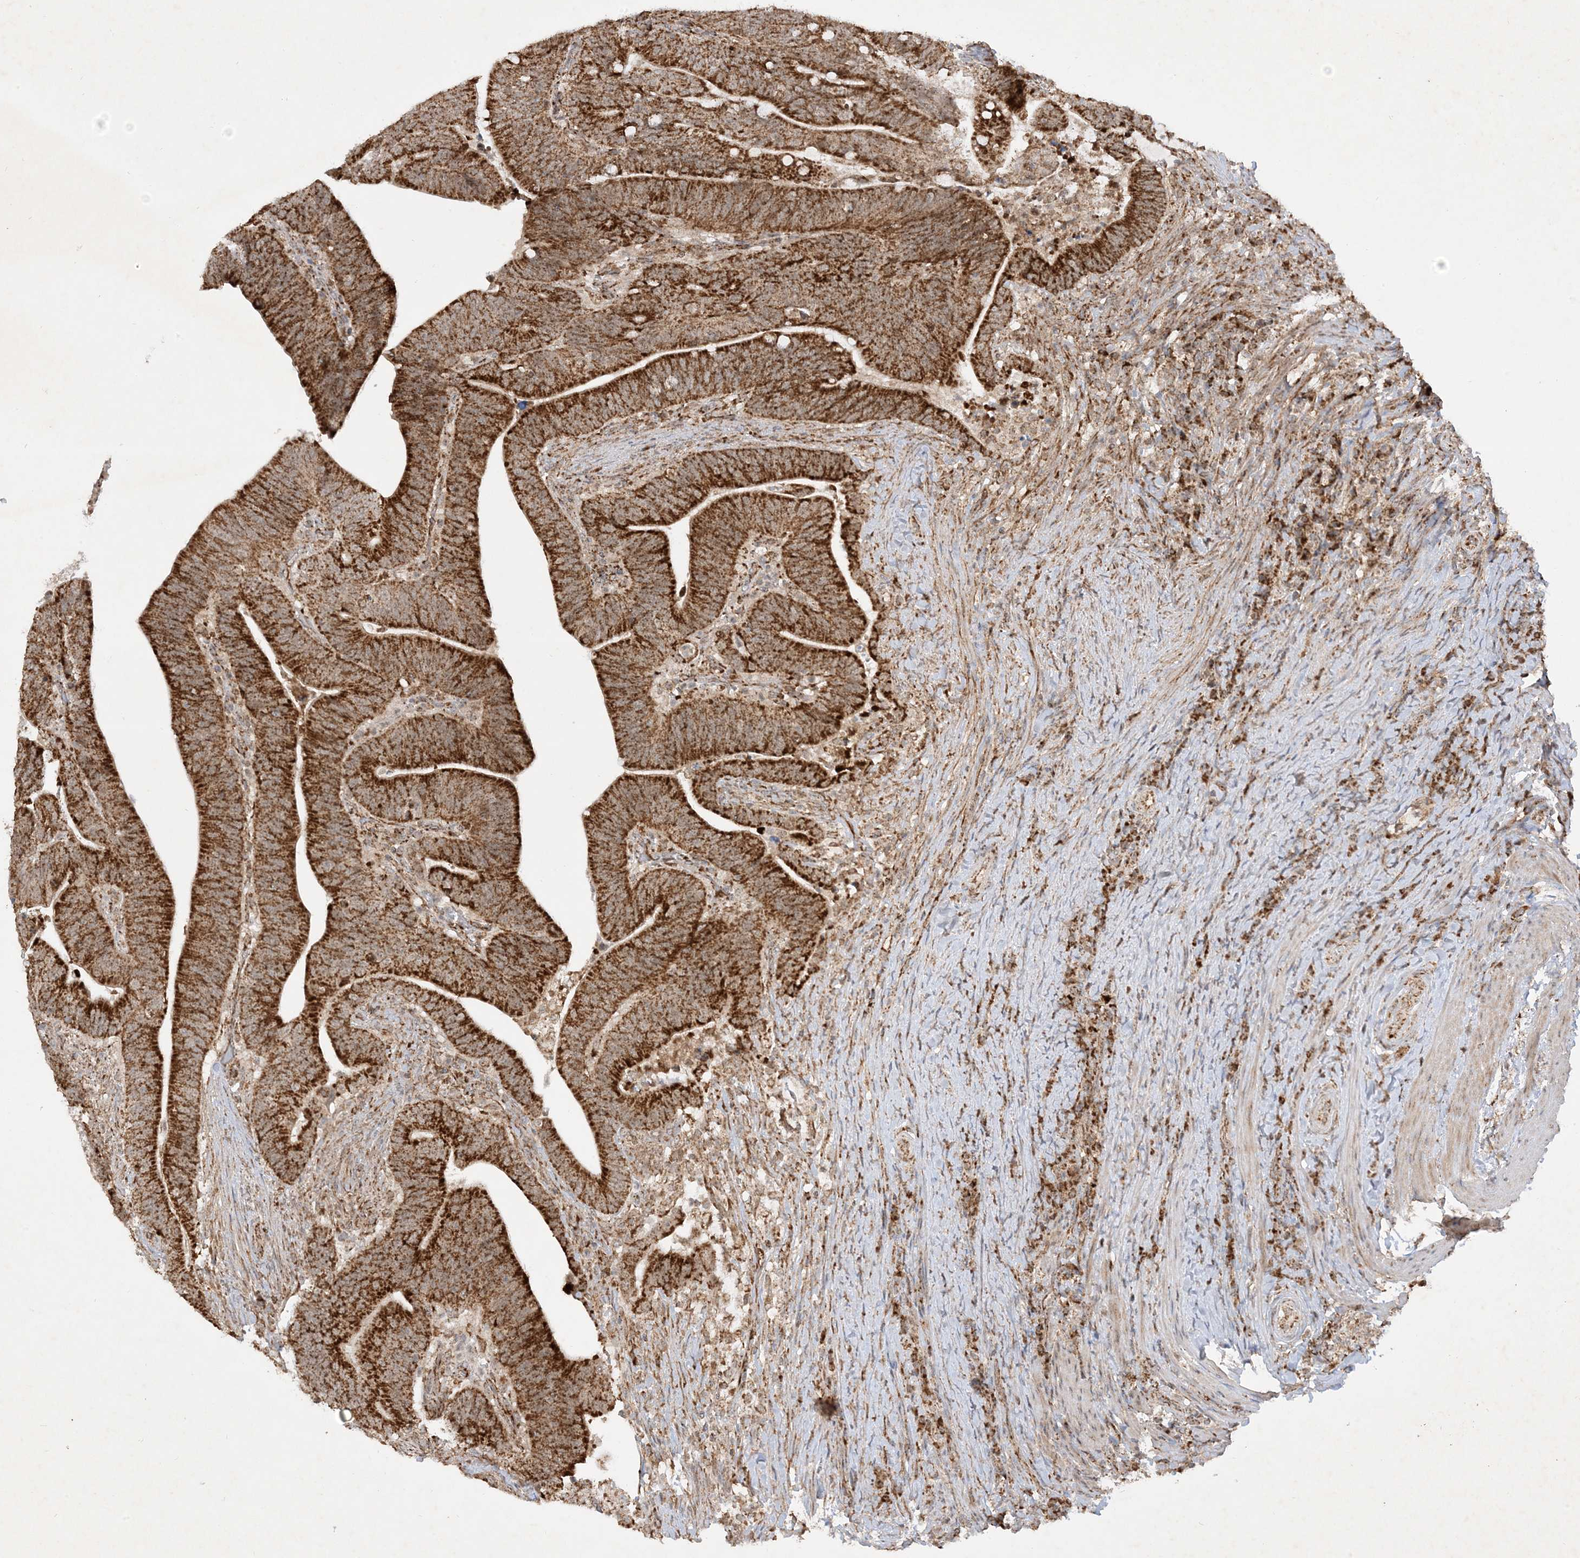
{"staining": {"intensity": "strong", "quantity": ">75%", "location": "cytoplasmic/membranous"}, "tissue": "colorectal cancer", "cell_type": "Tumor cells", "image_type": "cancer", "snomed": [{"axis": "morphology", "description": "Adenocarcinoma, NOS"}, {"axis": "topography", "description": "Colon"}], "caption": "Colorectal adenocarcinoma stained for a protein shows strong cytoplasmic/membranous positivity in tumor cells.", "gene": "NDUFAF3", "patient": {"sex": "female", "age": 66}}